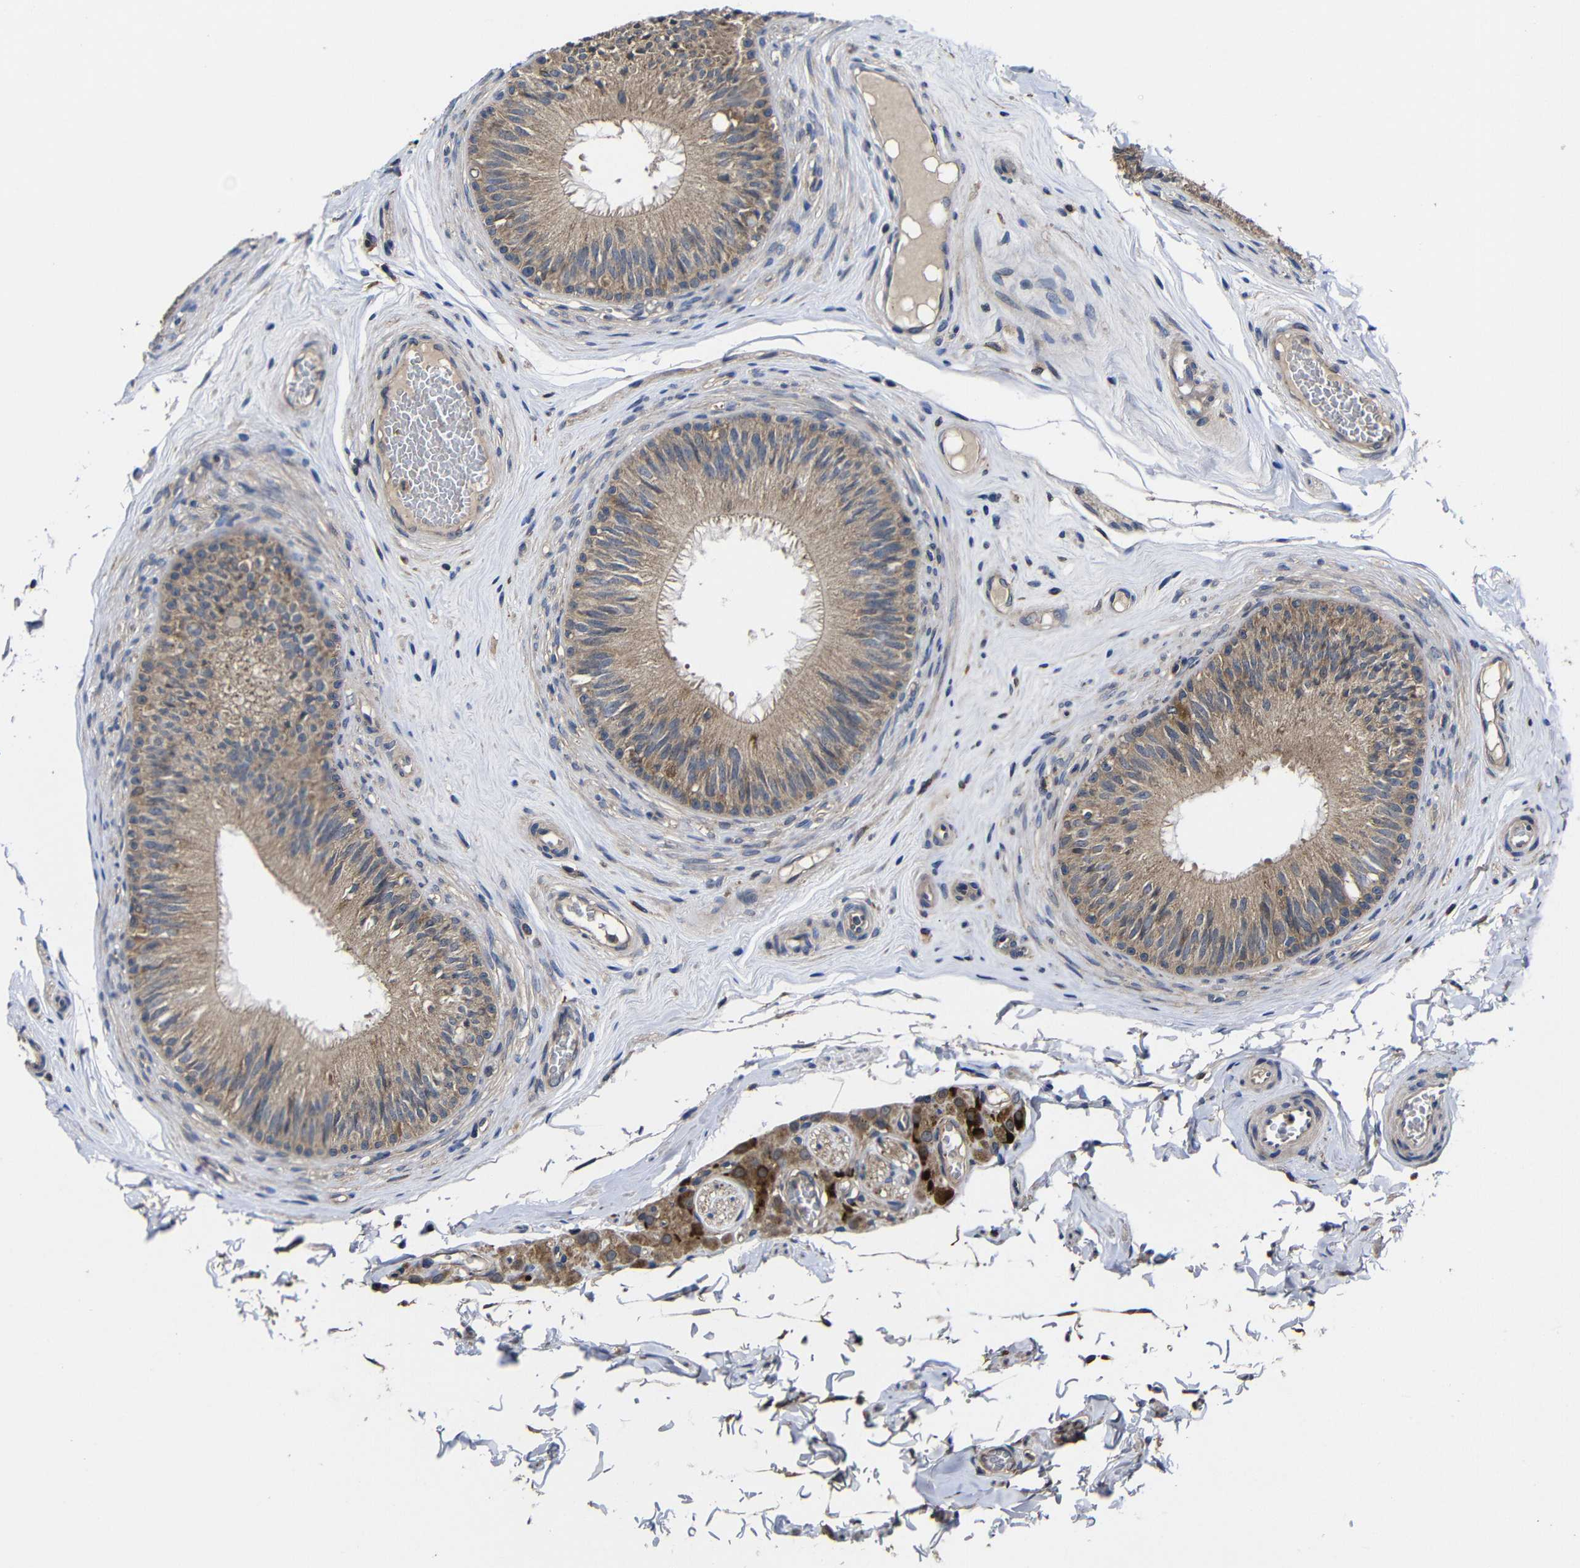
{"staining": {"intensity": "moderate", "quantity": ">75%", "location": "cytoplasmic/membranous"}, "tissue": "epididymis", "cell_type": "Glandular cells", "image_type": "normal", "snomed": [{"axis": "morphology", "description": "Normal tissue, NOS"}, {"axis": "topography", "description": "Testis"}, {"axis": "topography", "description": "Epididymis"}], "caption": "Brown immunohistochemical staining in unremarkable epididymis shows moderate cytoplasmic/membranous staining in approximately >75% of glandular cells.", "gene": "LPAR5", "patient": {"sex": "male", "age": 36}}